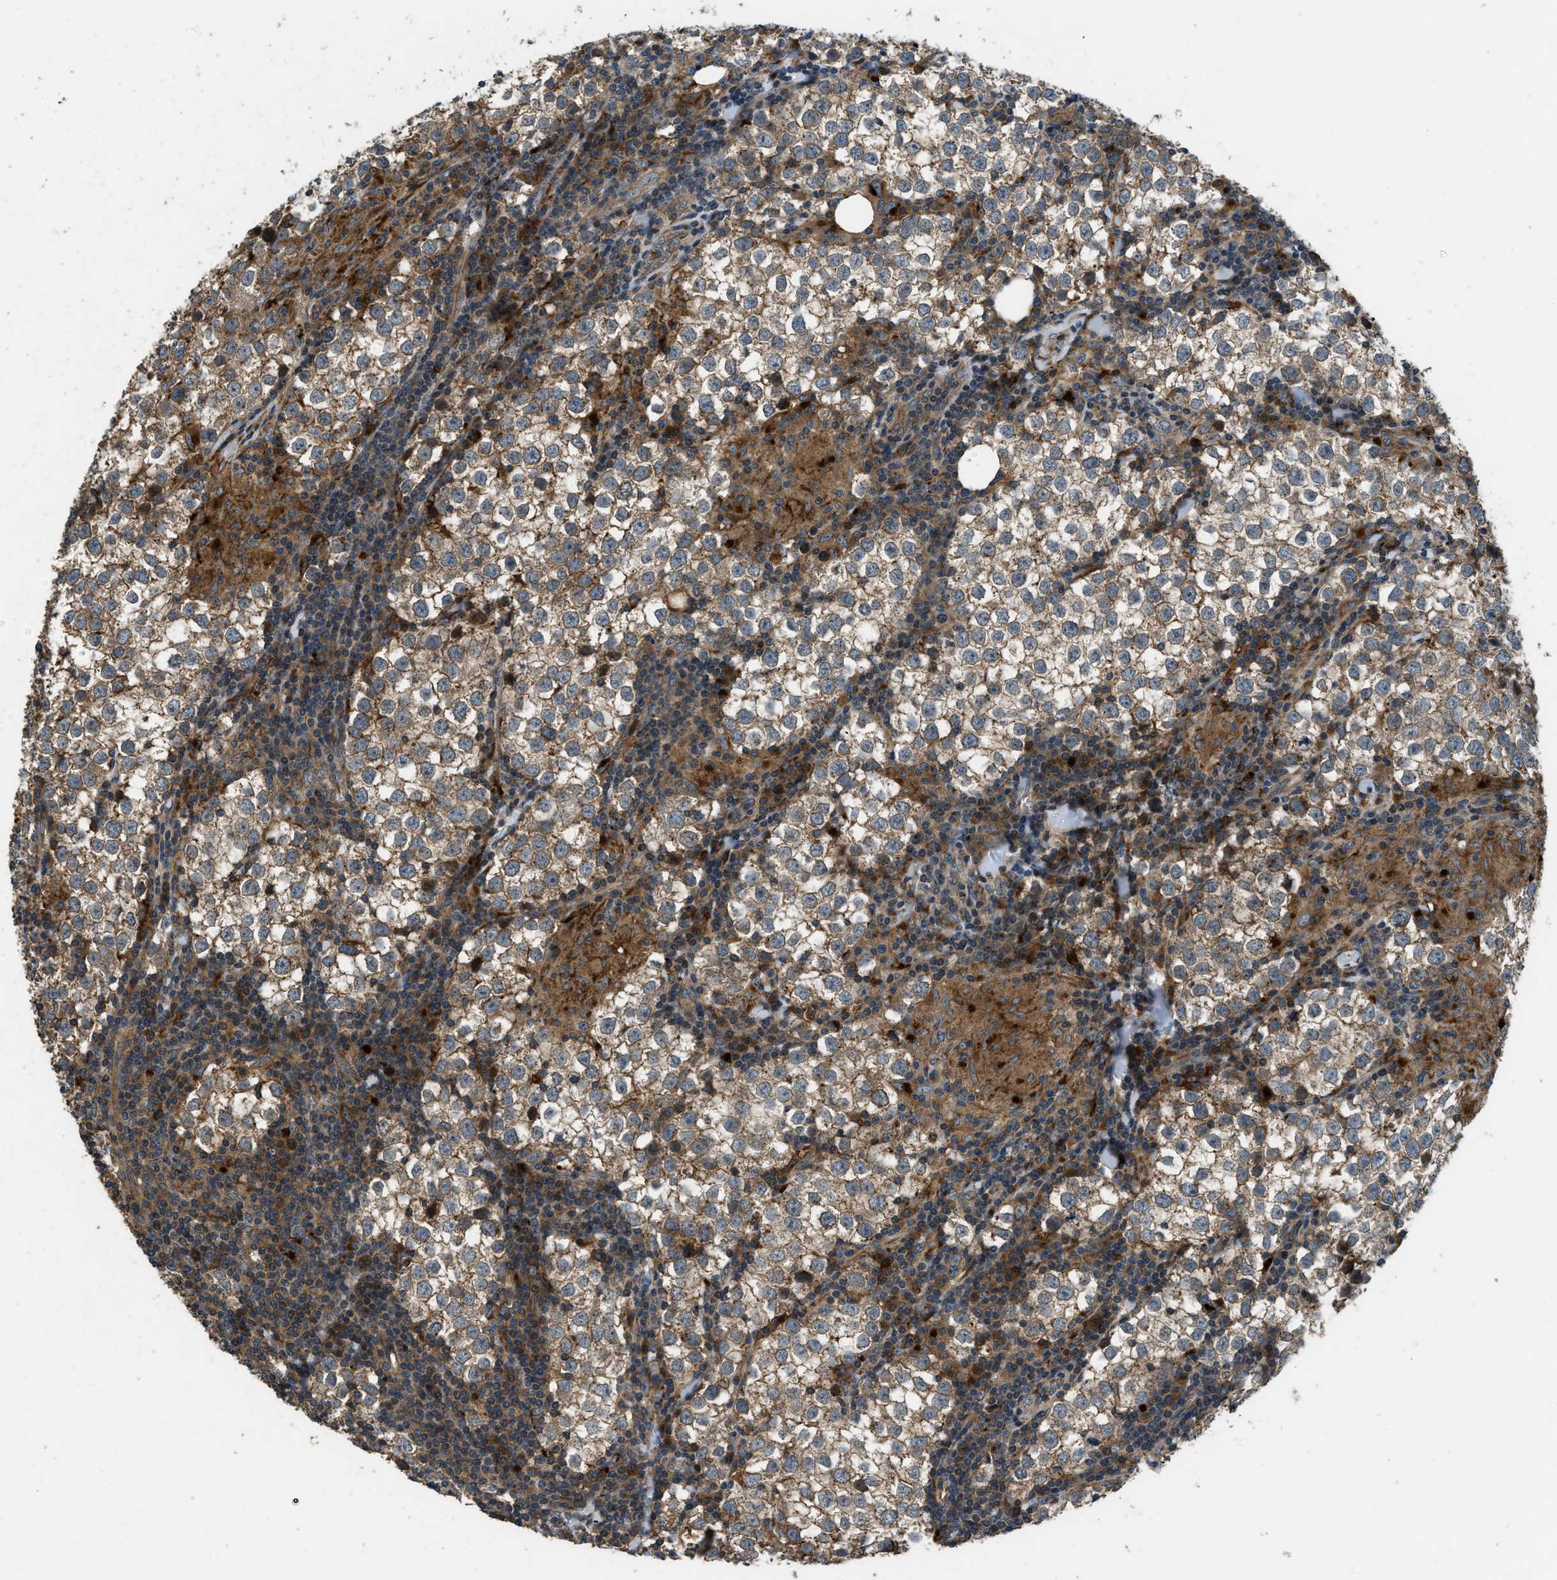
{"staining": {"intensity": "weak", "quantity": ">75%", "location": "cytoplasmic/membranous"}, "tissue": "testis cancer", "cell_type": "Tumor cells", "image_type": "cancer", "snomed": [{"axis": "morphology", "description": "Seminoma, NOS"}, {"axis": "morphology", "description": "Carcinoma, Embryonal, NOS"}, {"axis": "topography", "description": "Testis"}], "caption": "DAB (3,3'-diaminobenzidine) immunohistochemical staining of human seminoma (testis) reveals weak cytoplasmic/membranous protein positivity in about >75% of tumor cells.", "gene": "GGH", "patient": {"sex": "male", "age": 36}}